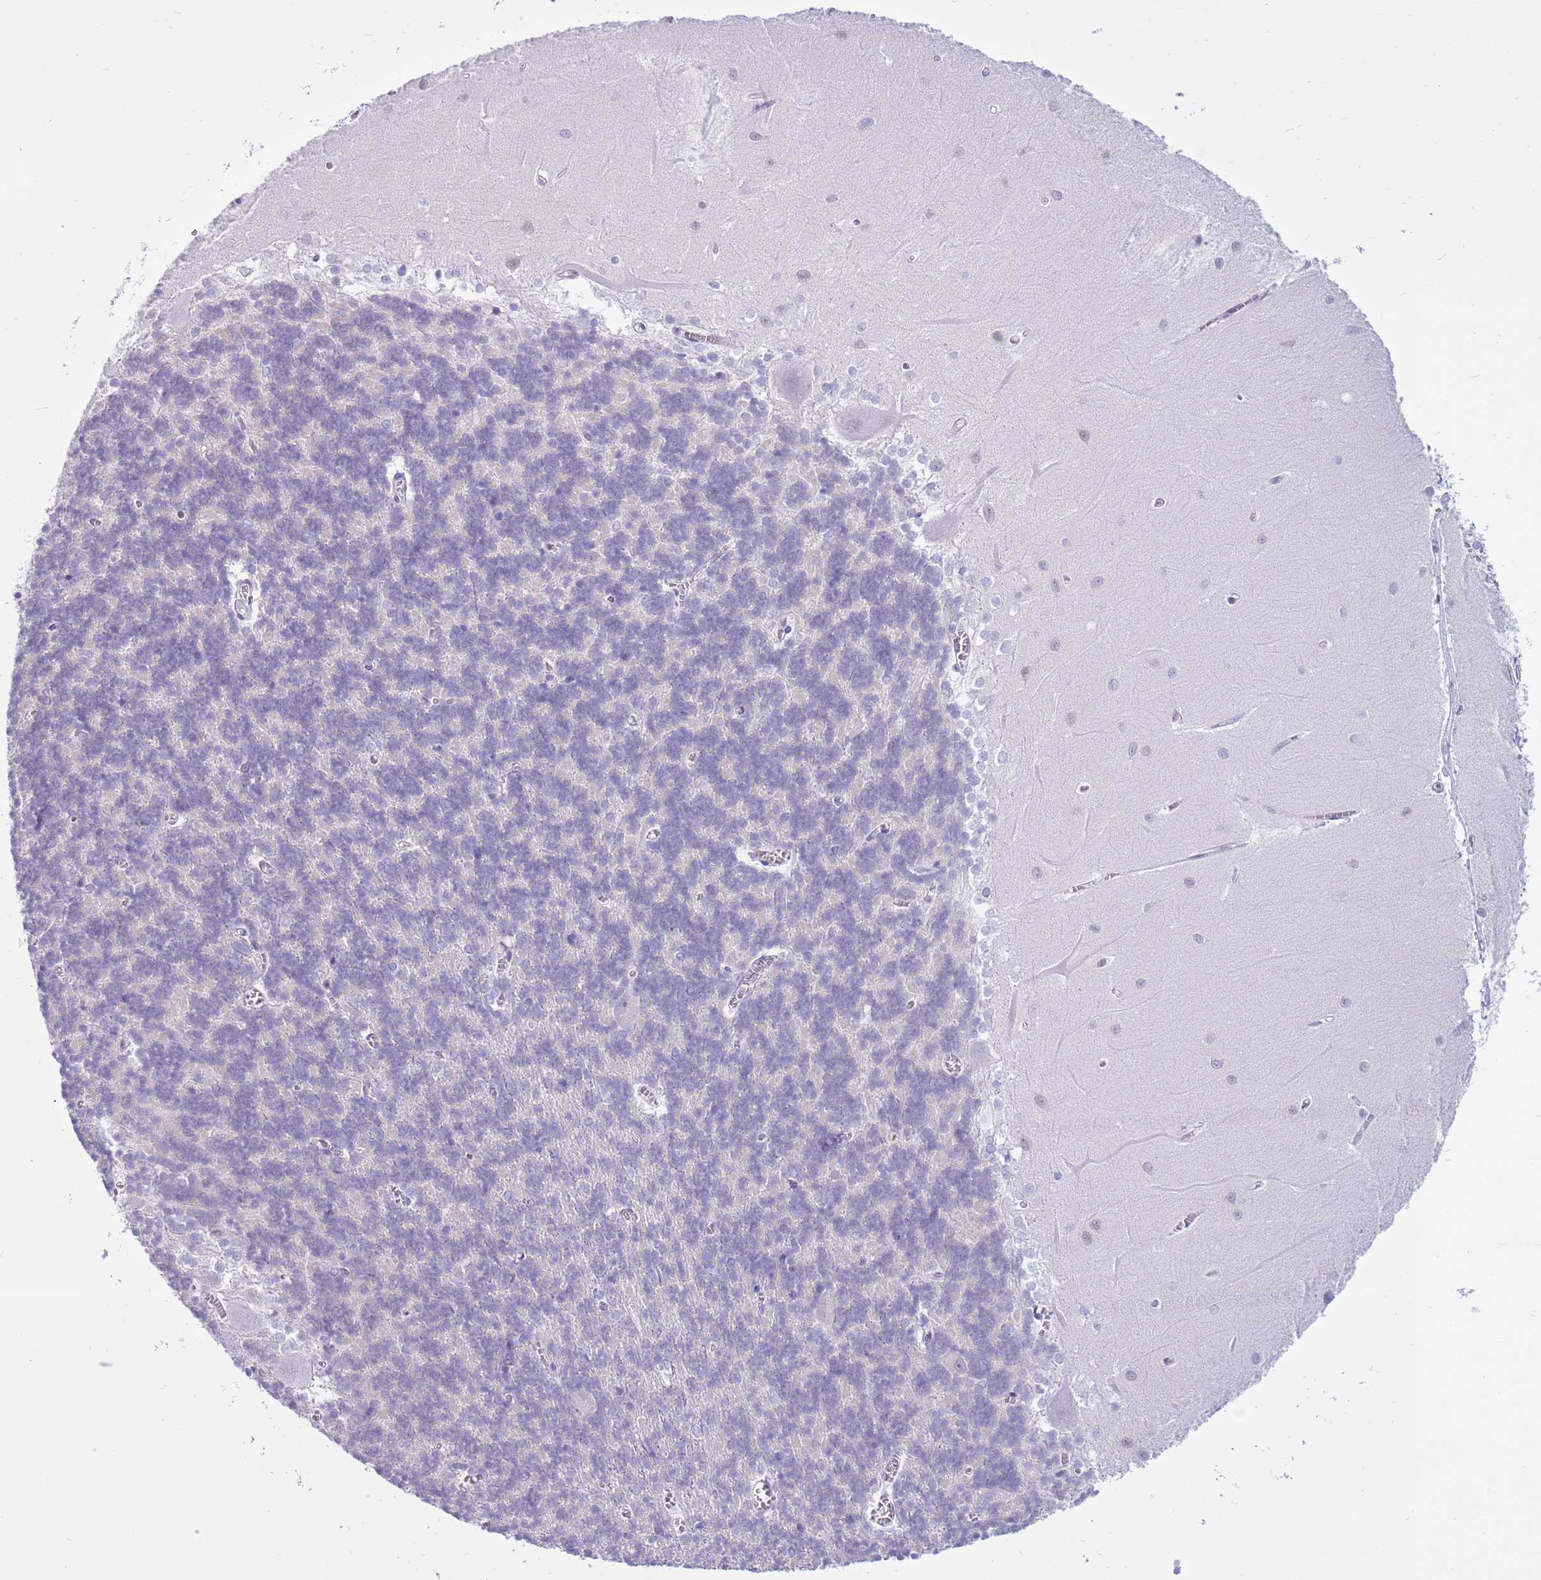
{"staining": {"intensity": "negative", "quantity": "none", "location": "none"}, "tissue": "cerebellum", "cell_type": "Cells in granular layer", "image_type": "normal", "snomed": [{"axis": "morphology", "description": "Normal tissue, NOS"}, {"axis": "topography", "description": "Cerebellum"}], "caption": "Cells in granular layer show no significant protein staining in unremarkable cerebellum. Nuclei are stained in blue.", "gene": "DDI2", "patient": {"sex": "male", "age": 37}}